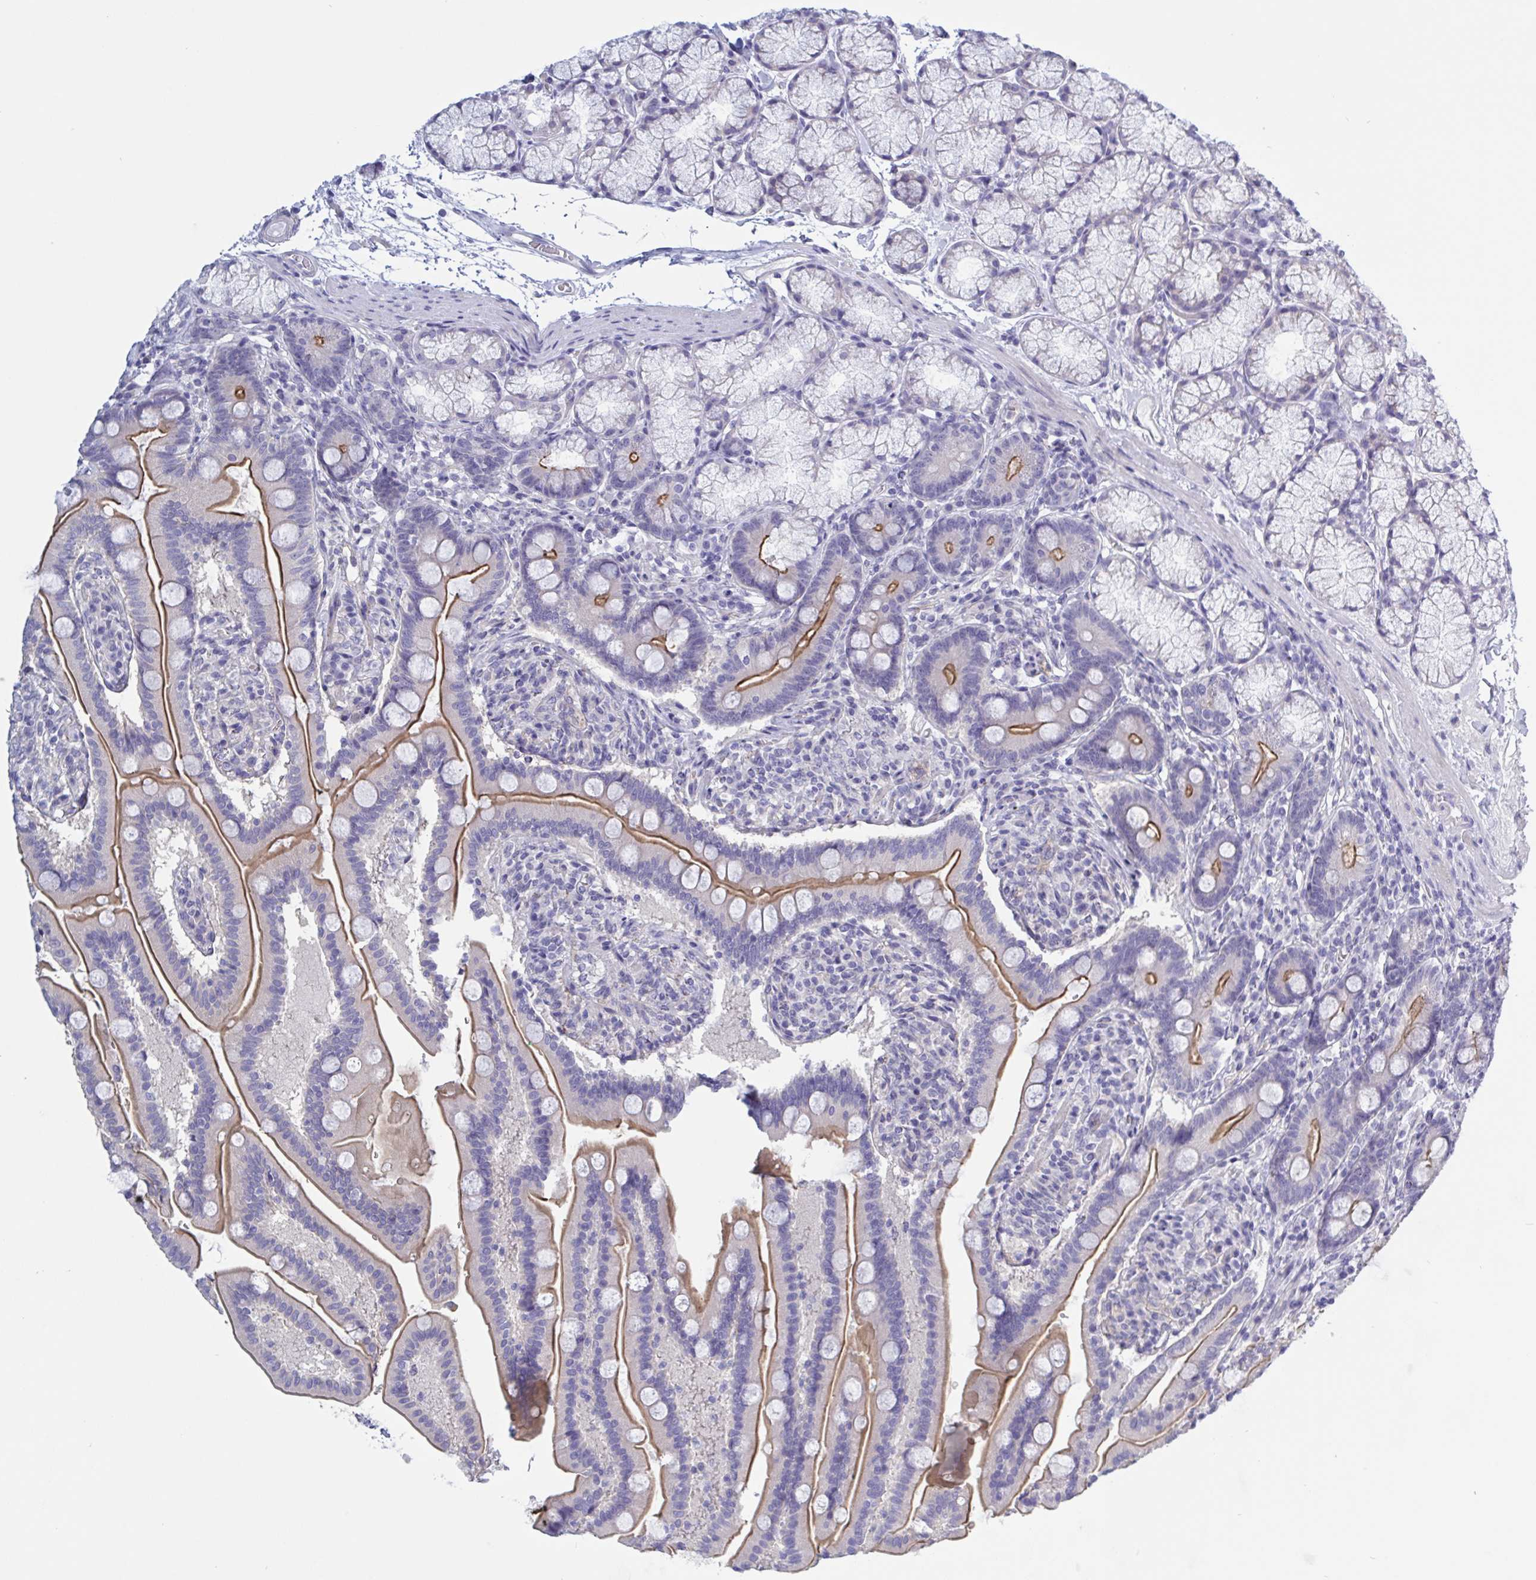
{"staining": {"intensity": "strong", "quantity": ">75%", "location": "cytoplasmic/membranous"}, "tissue": "duodenum", "cell_type": "Glandular cells", "image_type": "normal", "snomed": [{"axis": "morphology", "description": "Normal tissue, NOS"}, {"axis": "topography", "description": "Duodenum"}], "caption": "High-magnification brightfield microscopy of benign duodenum stained with DAB (3,3'-diaminobenzidine) (brown) and counterstained with hematoxylin (blue). glandular cells exhibit strong cytoplasmic/membranous expression is identified in about>75% of cells.", "gene": "ST14", "patient": {"sex": "female", "age": 67}}